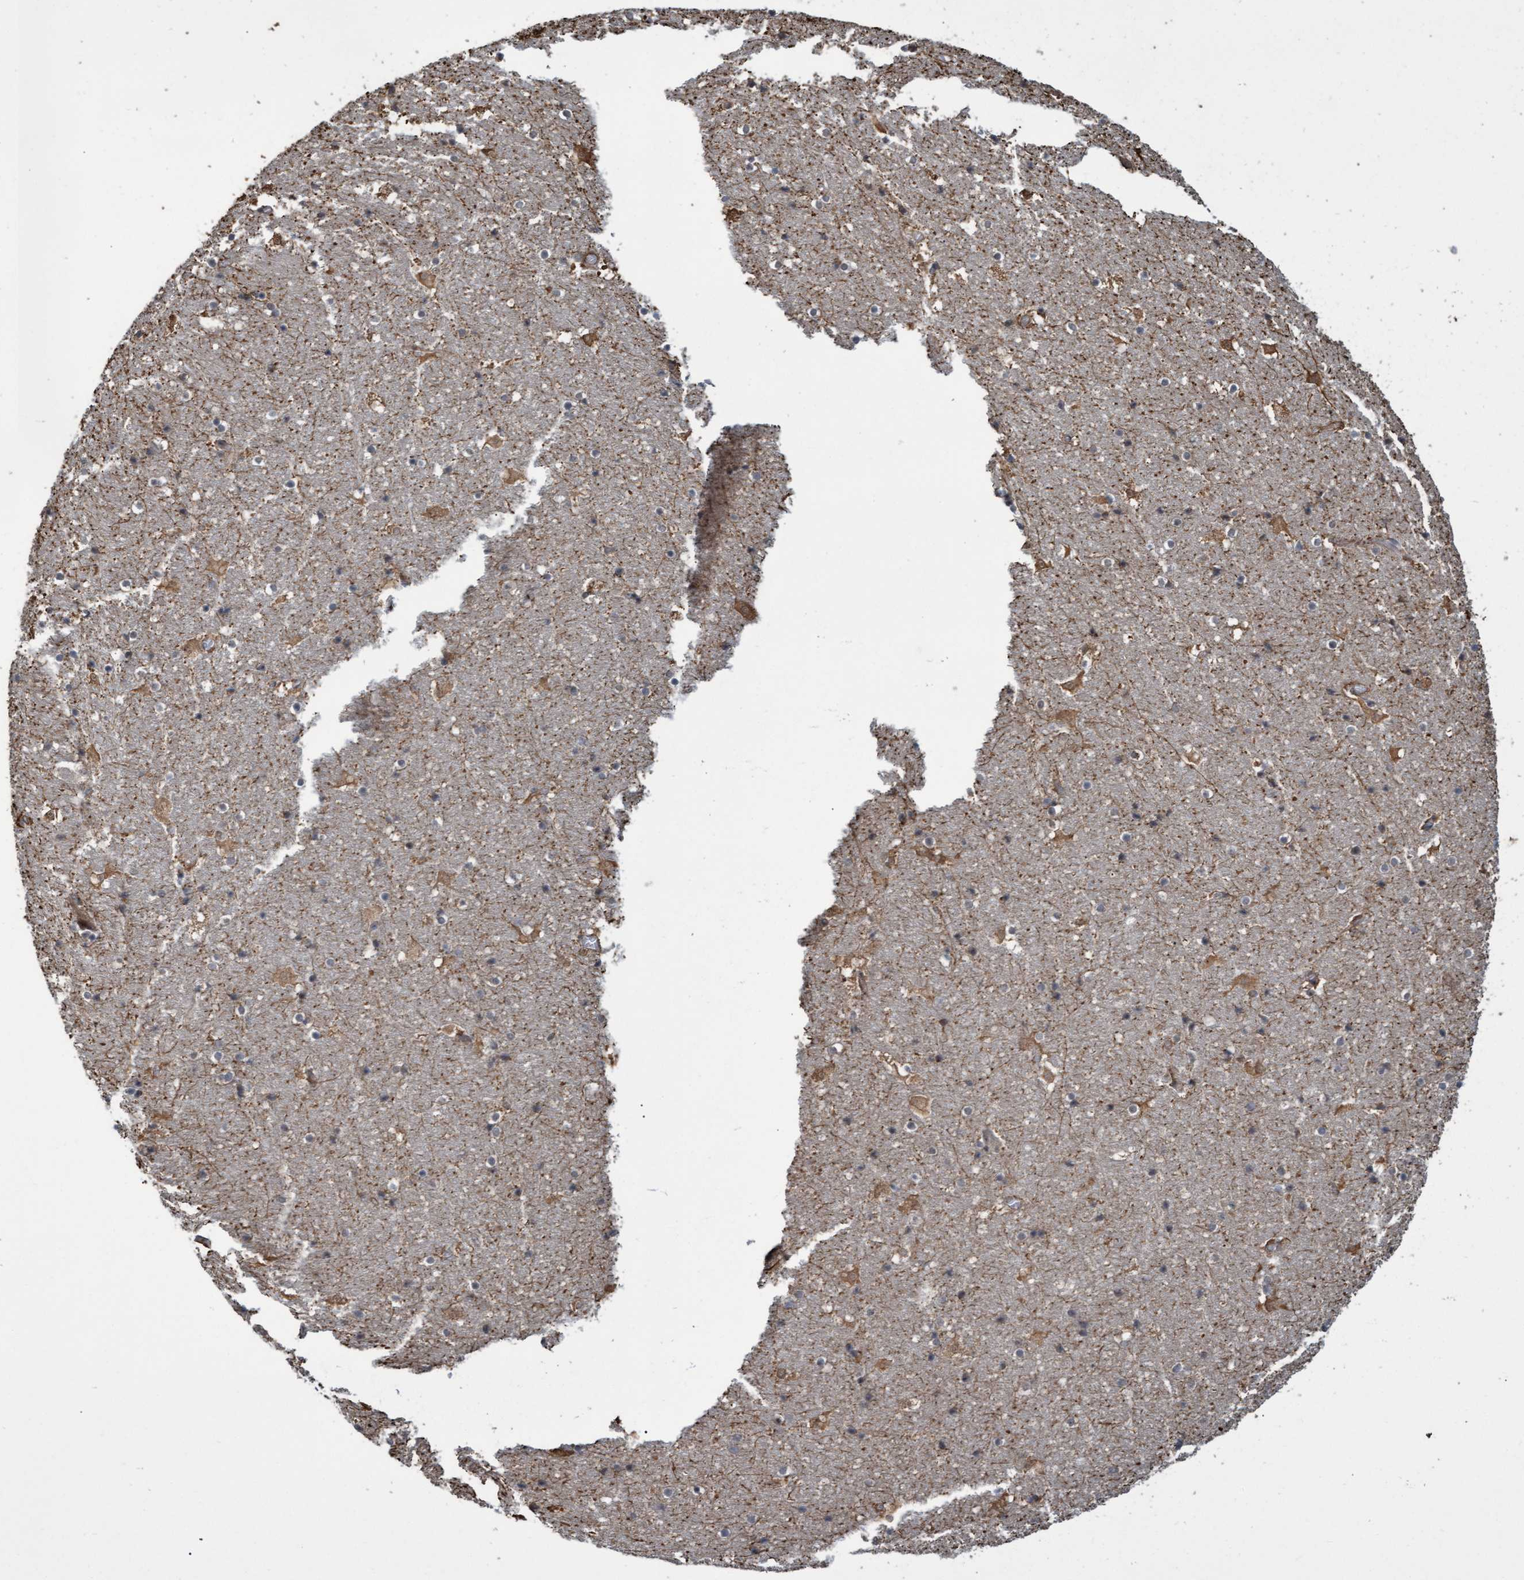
{"staining": {"intensity": "moderate", "quantity": "<25%", "location": "cytoplasmic/membranous"}, "tissue": "hippocampus", "cell_type": "Glial cells", "image_type": "normal", "snomed": [{"axis": "morphology", "description": "Normal tissue, NOS"}, {"axis": "topography", "description": "Hippocampus"}], "caption": "This image exhibits IHC staining of normal human hippocampus, with low moderate cytoplasmic/membranous positivity in about <25% of glial cells.", "gene": "TNFRSF10B", "patient": {"sex": "male", "age": 45}}